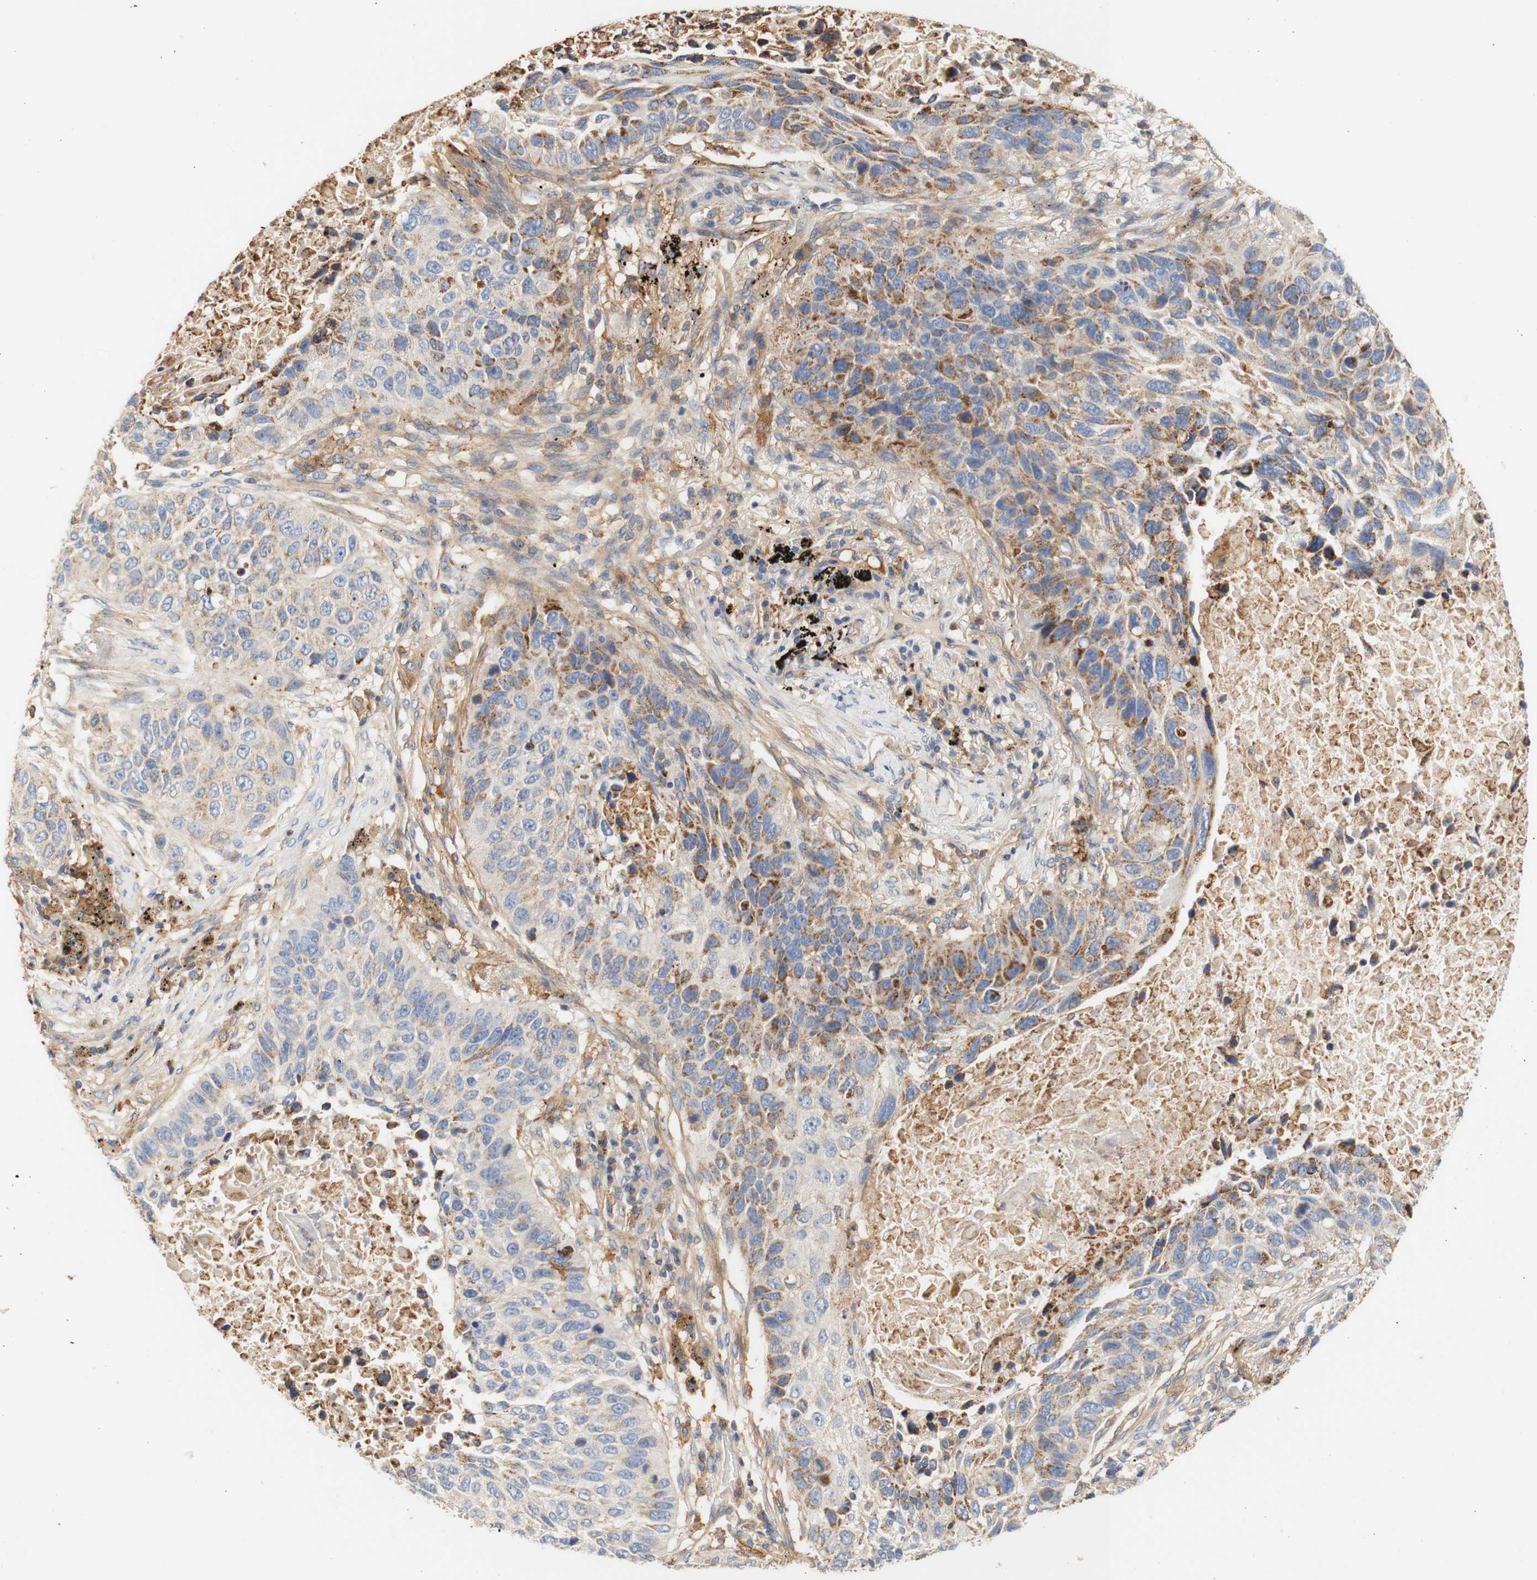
{"staining": {"intensity": "moderate", "quantity": "<25%", "location": "cytoplasmic/membranous"}, "tissue": "lung cancer", "cell_type": "Tumor cells", "image_type": "cancer", "snomed": [{"axis": "morphology", "description": "Squamous cell carcinoma, NOS"}, {"axis": "topography", "description": "Lung"}], "caption": "Human lung cancer (squamous cell carcinoma) stained with a brown dye shows moderate cytoplasmic/membranous positive positivity in approximately <25% of tumor cells.", "gene": "PCDH7", "patient": {"sex": "male", "age": 57}}